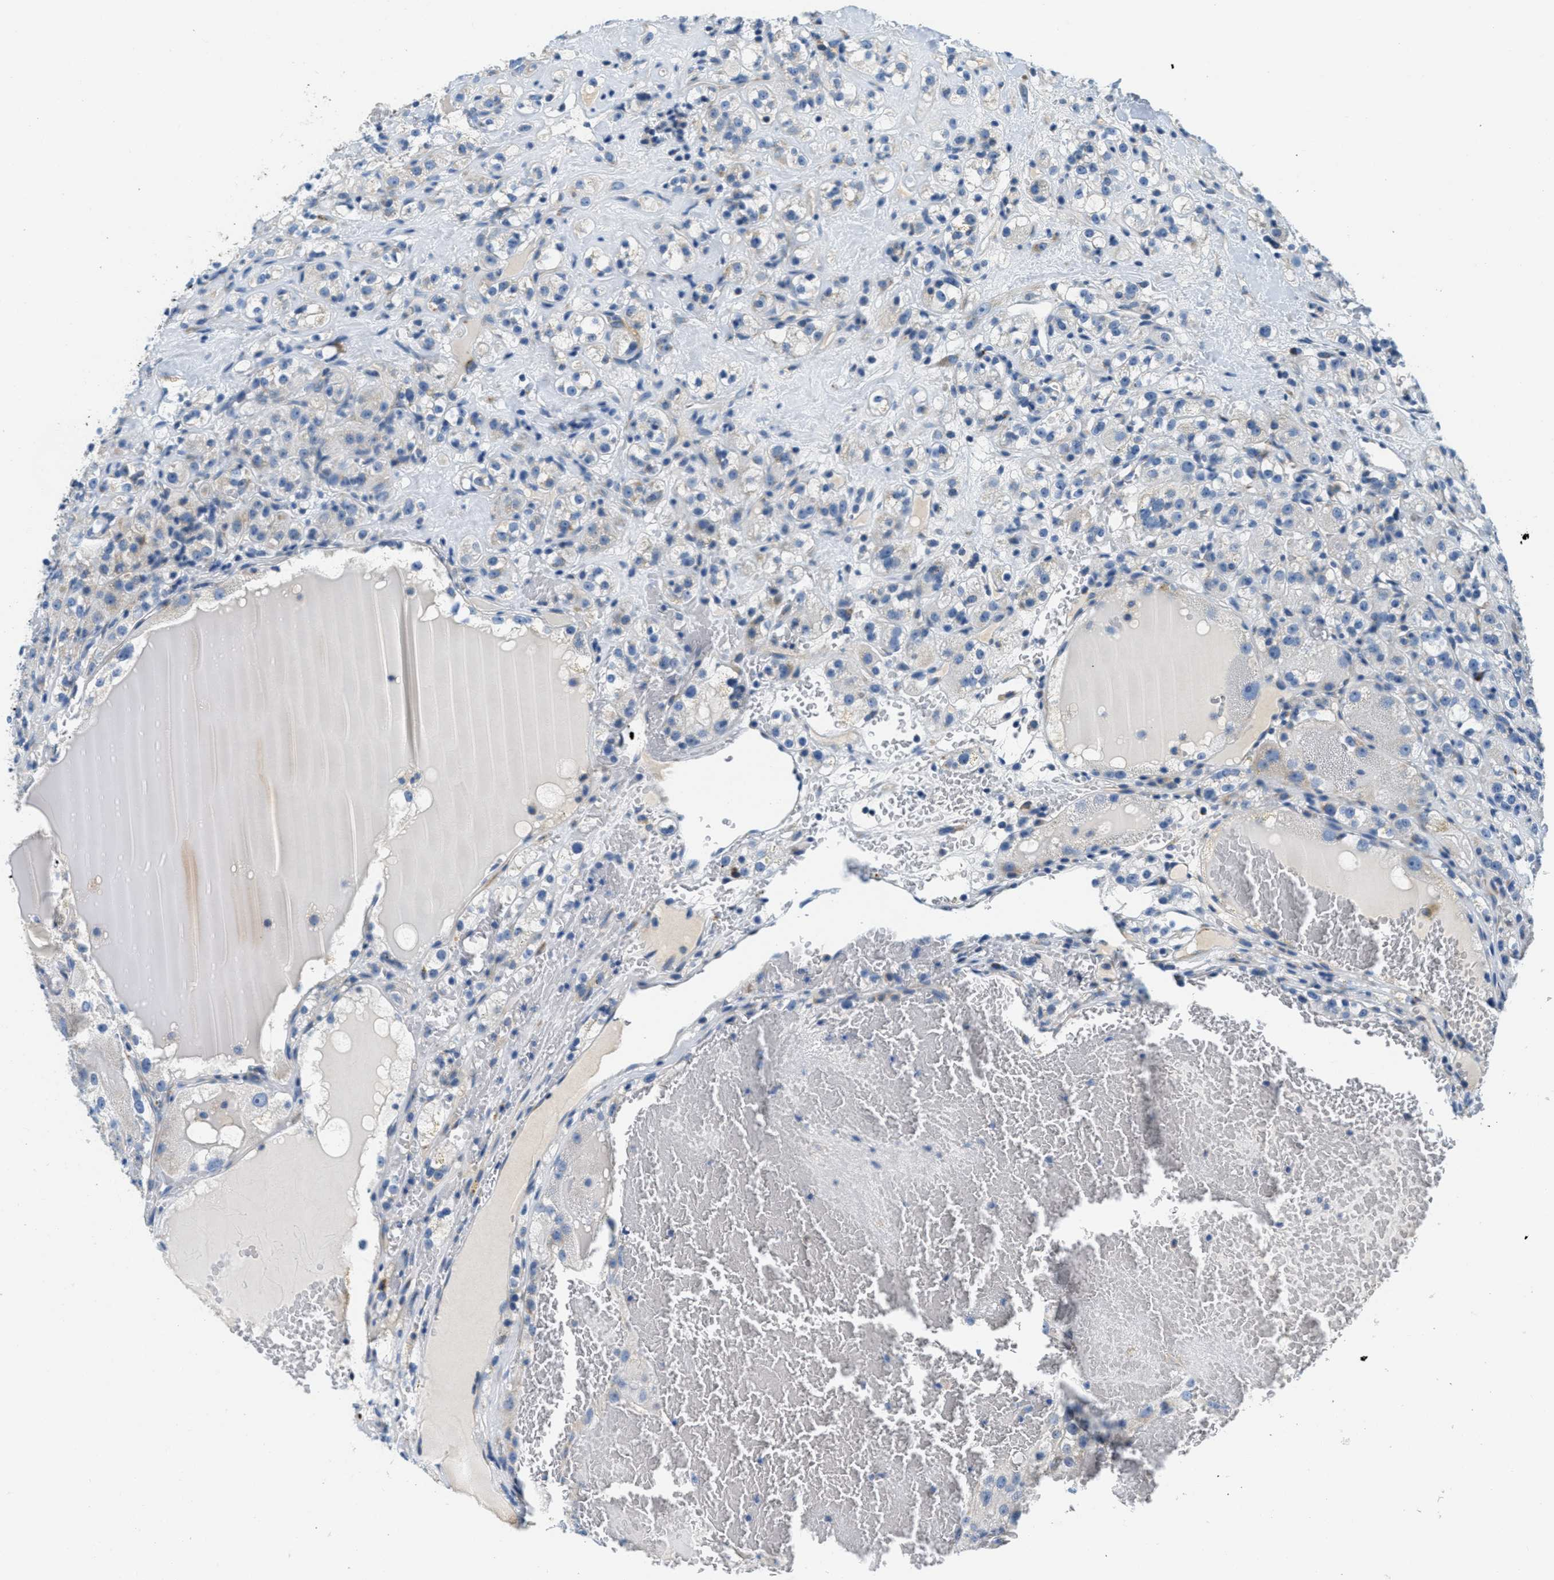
{"staining": {"intensity": "negative", "quantity": "none", "location": "none"}, "tissue": "renal cancer", "cell_type": "Tumor cells", "image_type": "cancer", "snomed": [{"axis": "morphology", "description": "Normal tissue, NOS"}, {"axis": "morphology", "description": "Adenocarcinoma, NOS"}, {"axis": "topography", "description": "Kidney"}], "caption": "High magnification brightfield microscopy of renal cancer stained with DAB (brown) and counterstained with hematoxylin (blue): tumor cells show no significant positivity. (DAB immunohistochemistry visualized using brightfield microscopy, high magnification).", "gene": "CA4", "patient": {"sex": "male", "age": 61}}